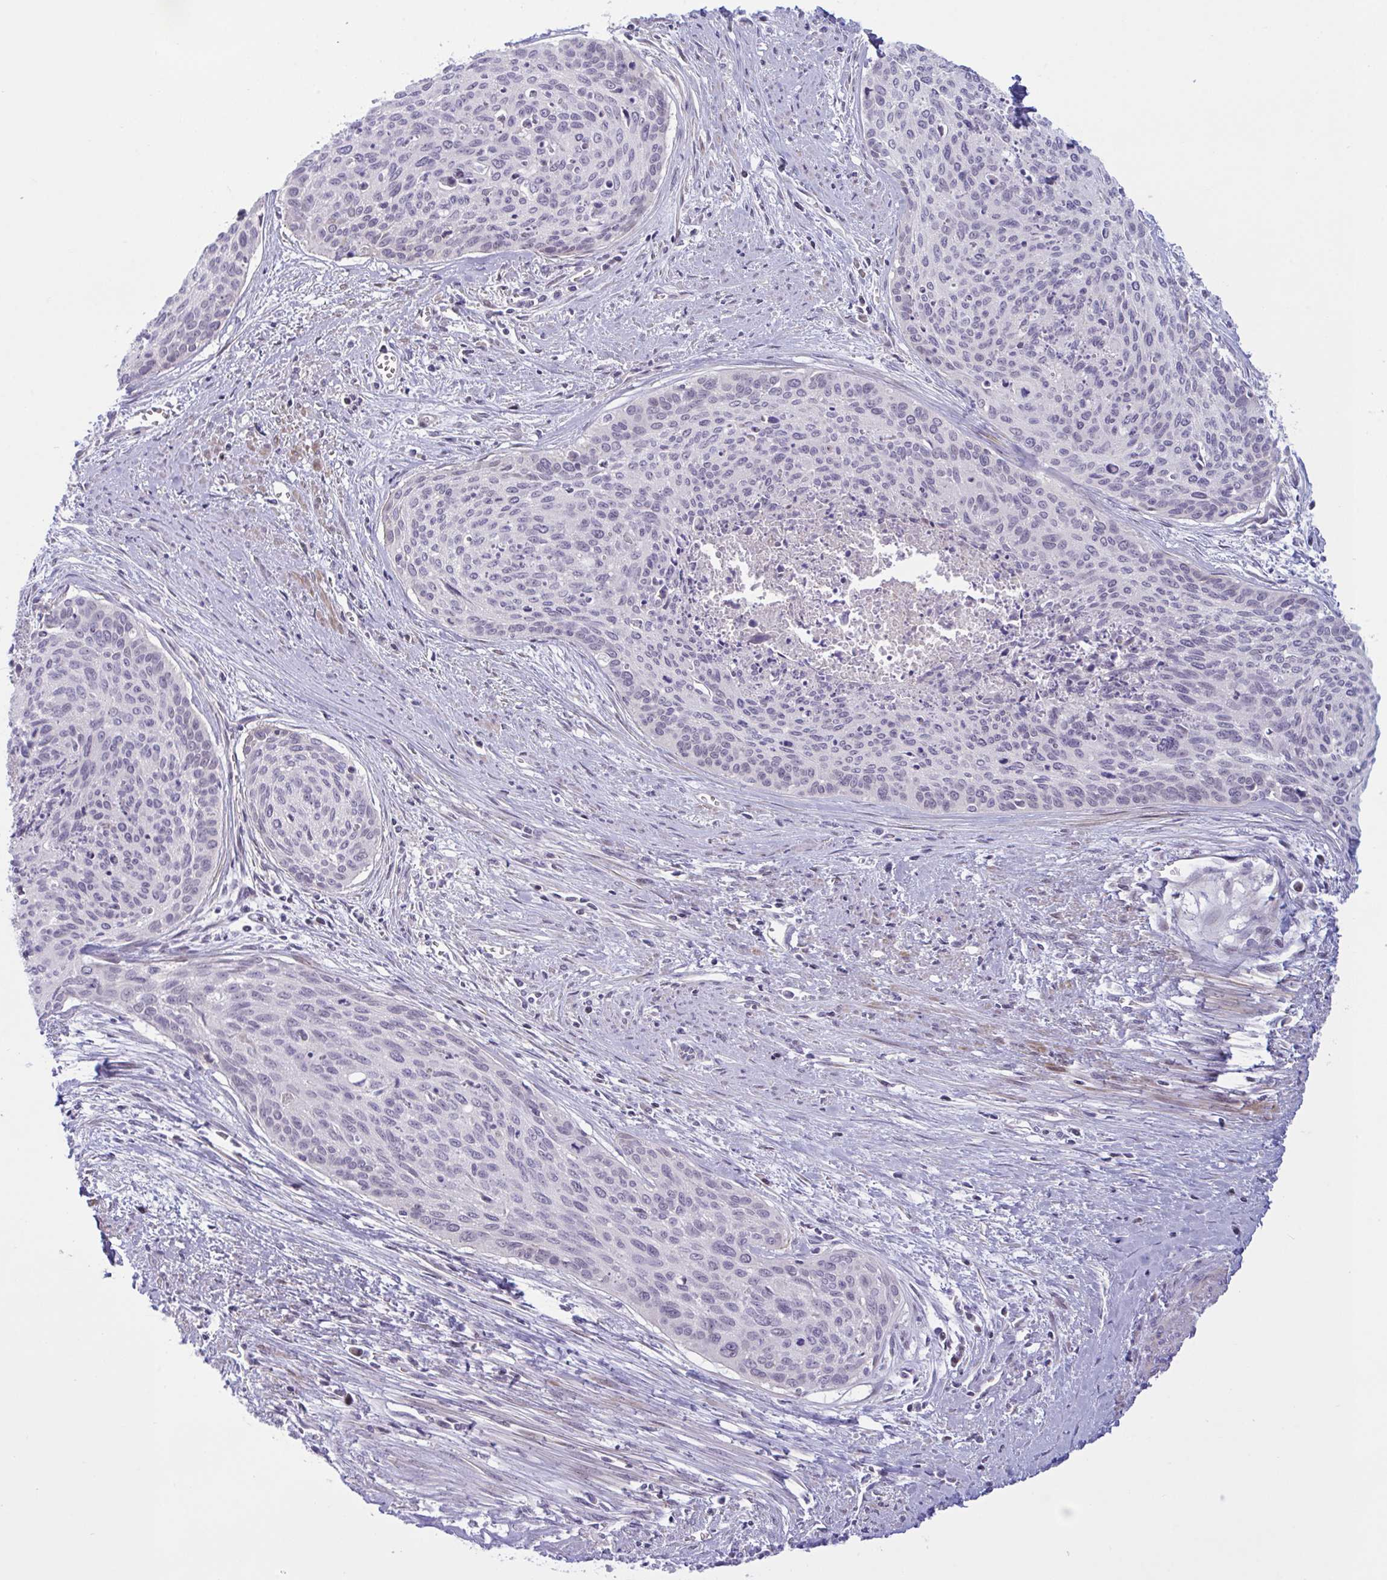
{"staining": {"intensity": "negative", "quantity": "none", "location": "none"}, "tissue": "cervical cancer", "cell_type": "Tumor cells", "image_type": "cancer", "snomed": [{"axis": "morphology", "description": "Squamous cell carcinoma, NOS"}, {"axis": "topography", "description": "Cervix"}], "caption": "Tumor cells show no significant protein expression in squamous cell carcinoma (cervical).", "gene": "VWC2", "patient": {"sex": "female", "age": 55}}